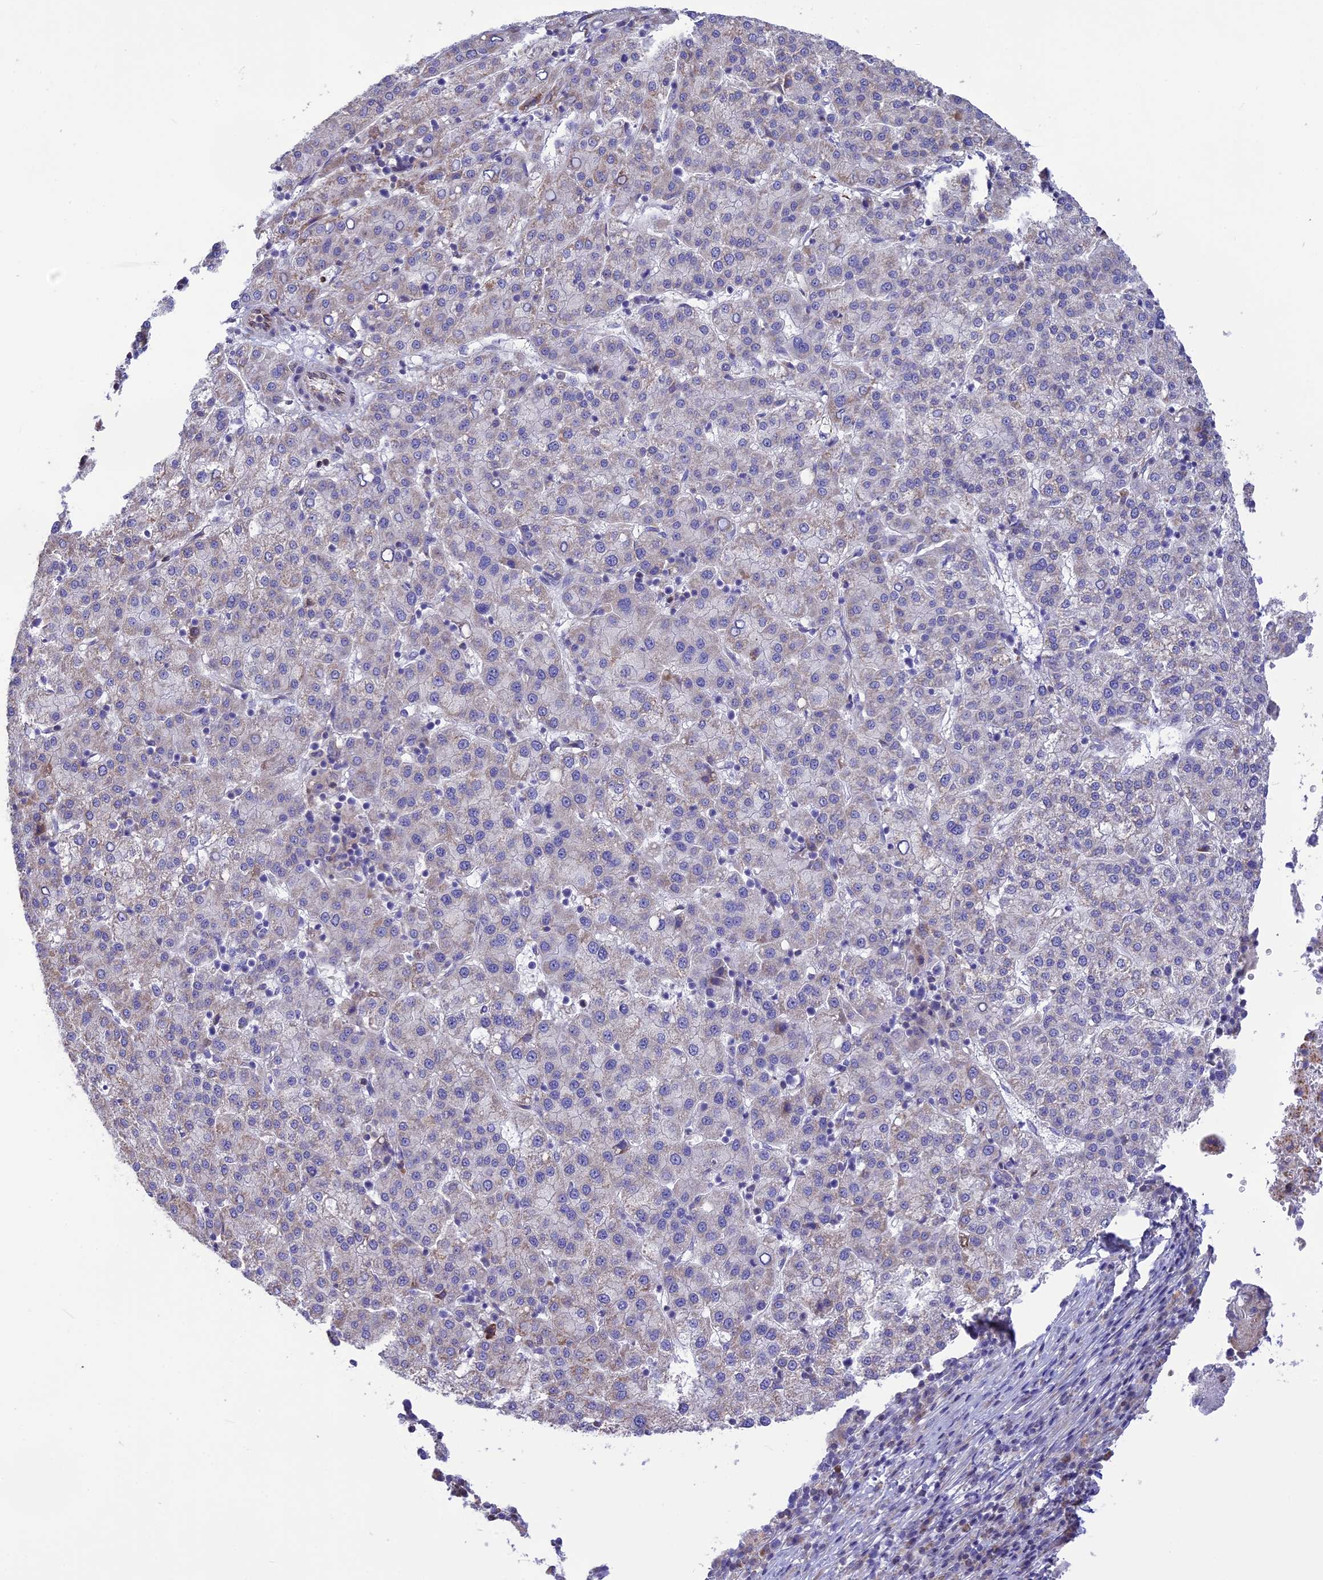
{"staining": {"intensity": "negative", "quantity": "none", "location": "none"}, "tissue": "liver cancer", "cell_type": "Tumor cells", "image_type": "cancer", "snomed": [{"axis": "morphology", "description": "Carcinoma, Hepatocellular, NOS"}, {"axis": "topography", "description": "Liver"}], "caption": "A histopathology image of liver cancer stained for a protein exhibits no brown staining in tumor cells. (Brightfield microscopy of DAB (3,3'-diaminobenzidine) immunohistochemistry (IHC) at high magnification).", "gene": "DOC2B", "patient": {"sex": "female", "age": 58}}